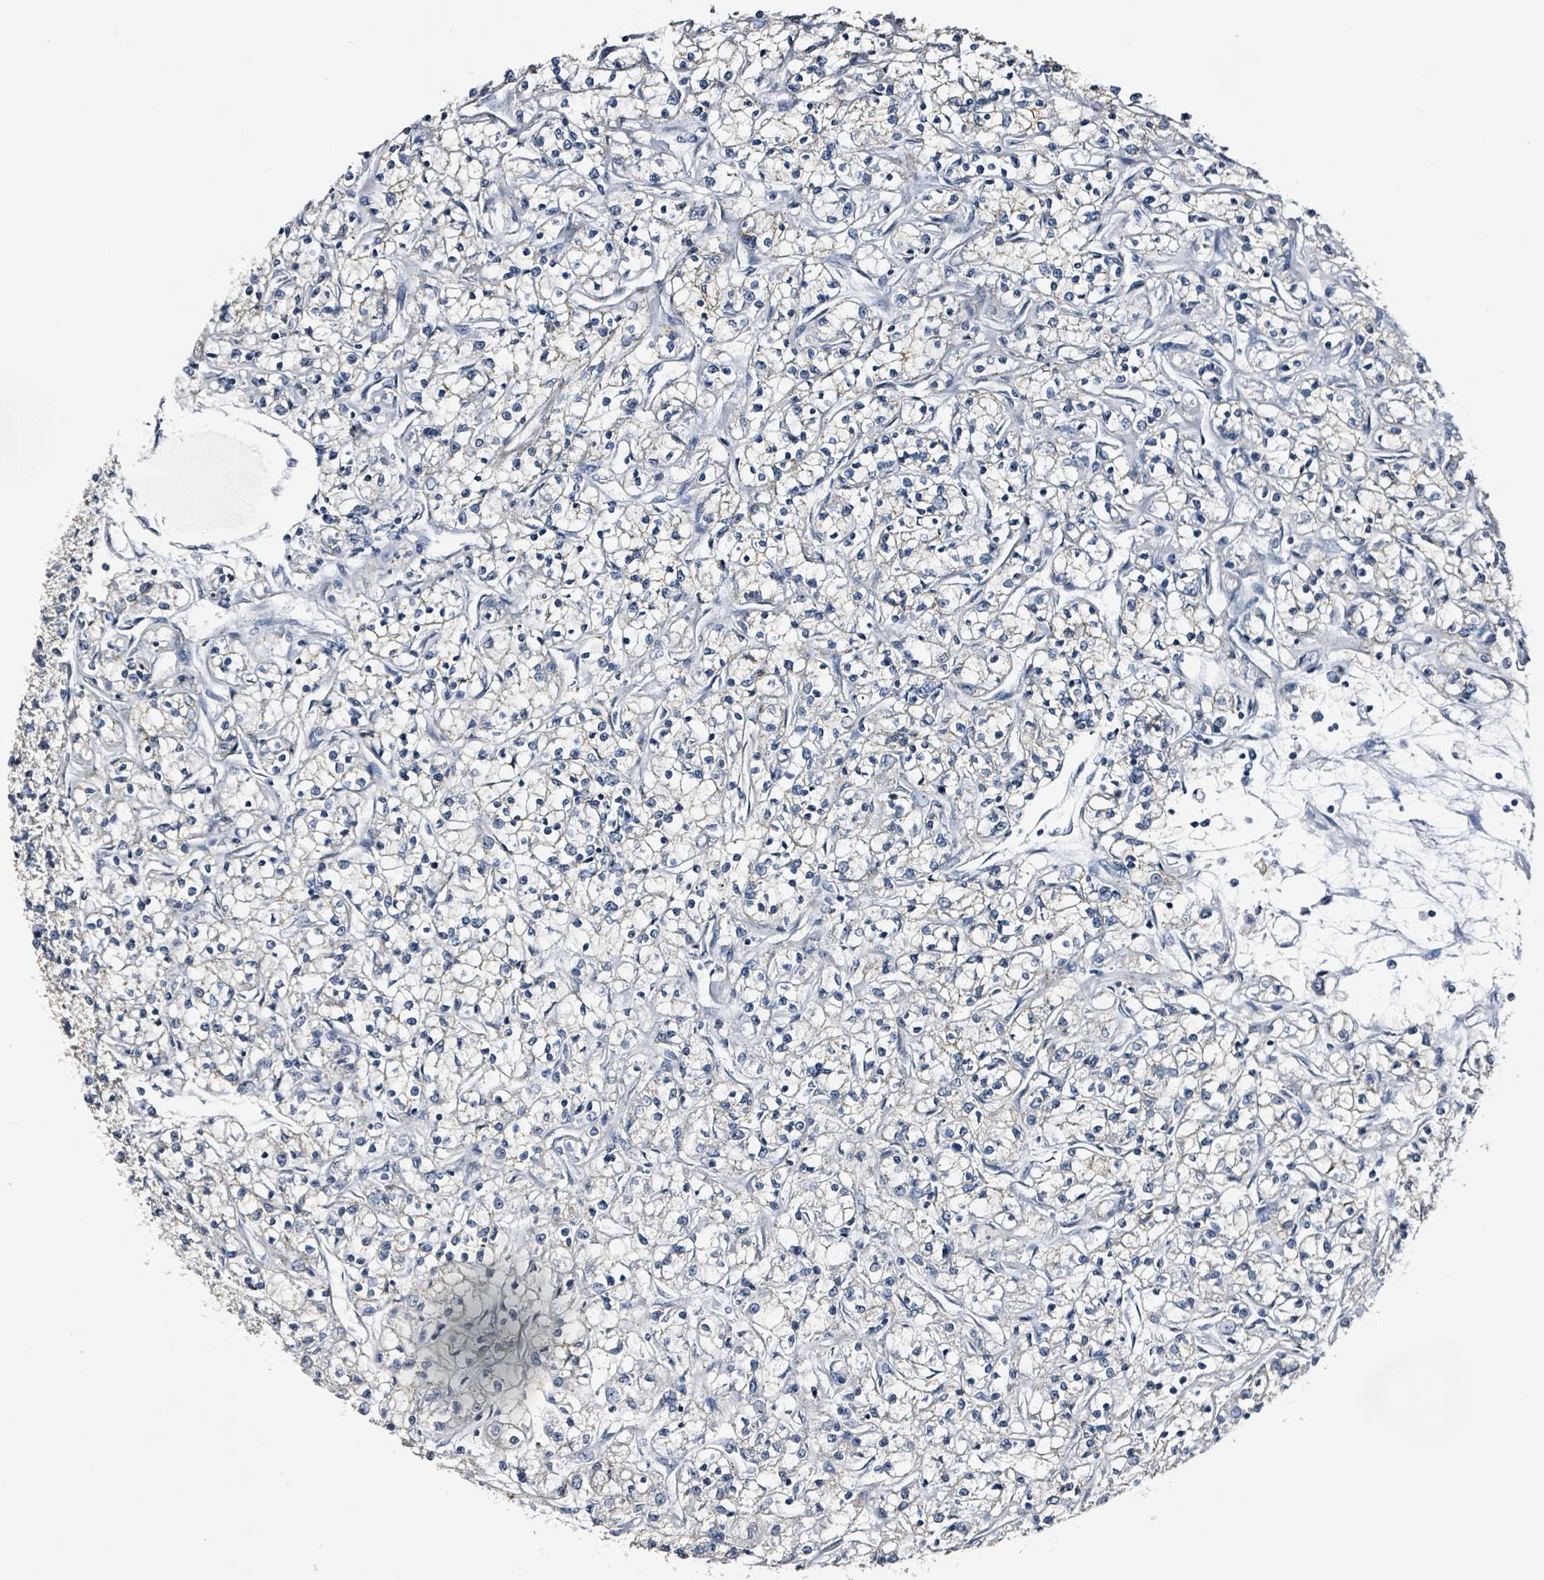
{"staining": {"intensity": "negative", "quantity": "none", "location": "none"}, "tissue": "renal cancer", "cell_type": "Tumor cells", "image_type": "cancer", "snomed": [{"axis": "morphology", "description": "Adenocarcinoma, NOS"}, {"axis": "topography", "description": "Kidney"}], "caption": "Protein analysis of renal adenocarcinoma displays no significant positivity in tumor cells.", "gene": "CA9", "patient": {"sex": "female", "age": 59}}